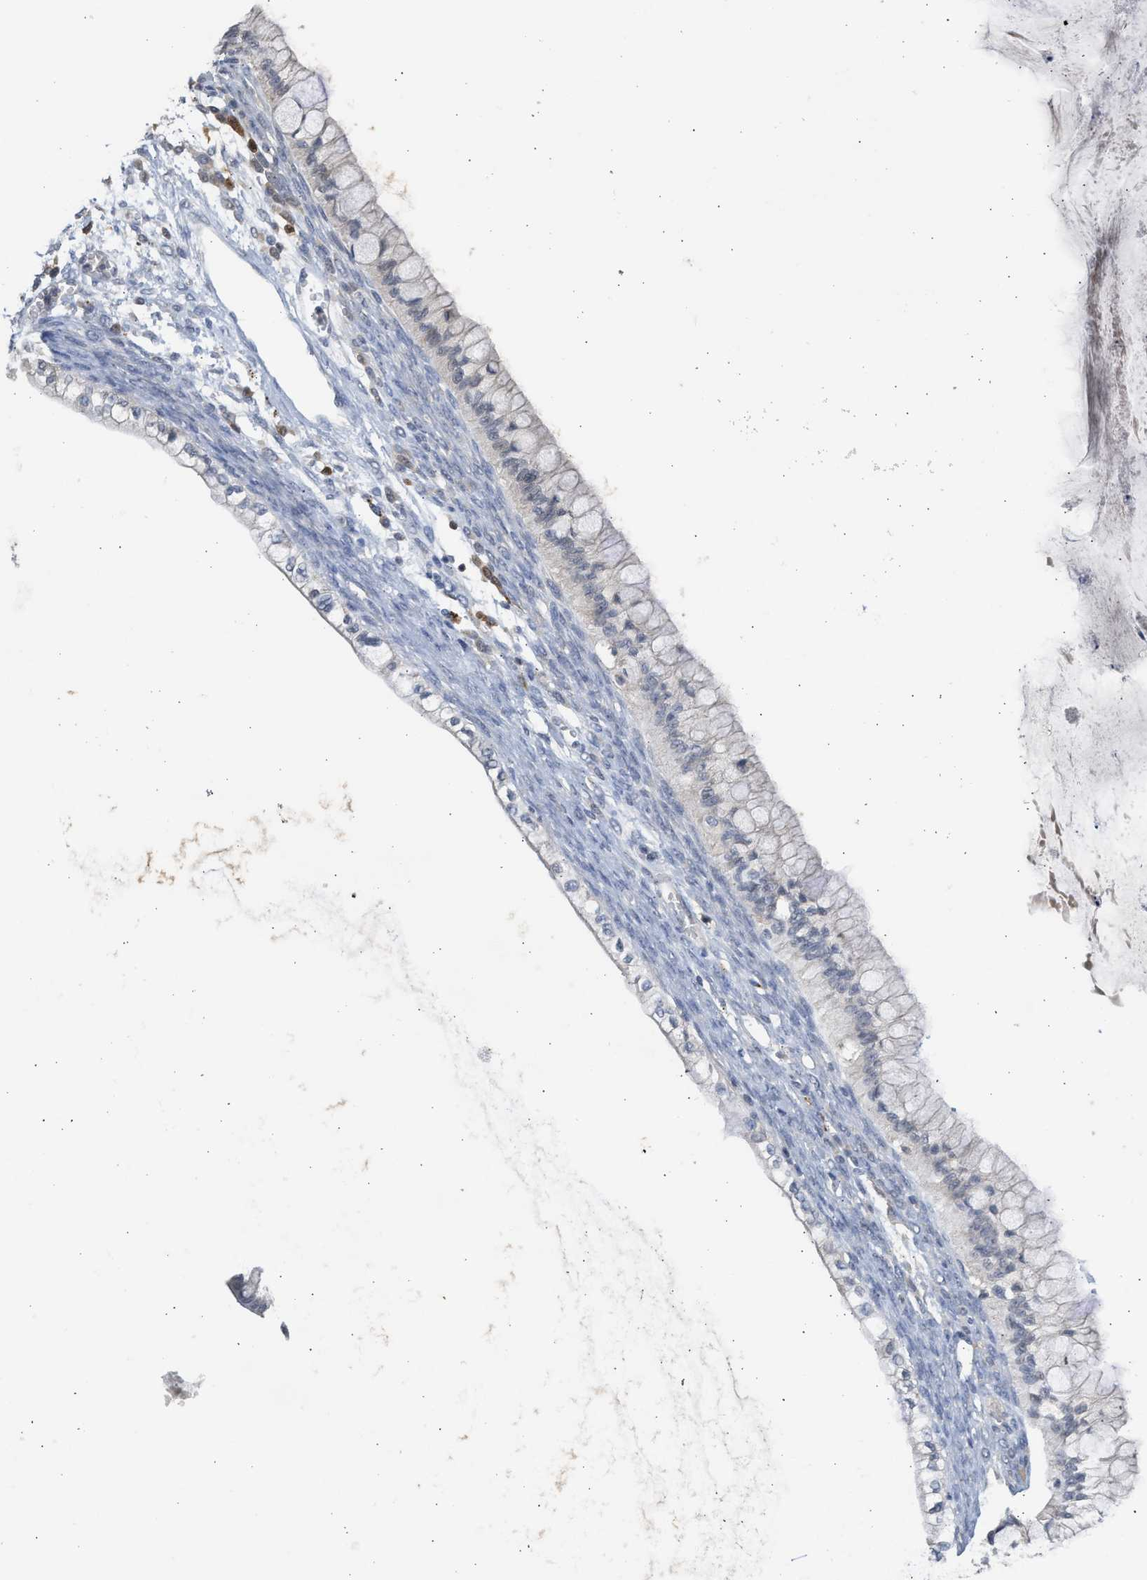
{"staining": {"intensity": "negative", "quantity": "none", "location": "none"}, "tissue": "ovarian cancer", "cell_type": "Tumor cells", "image_type": "cancer", "snomed": [{"axis": "morphology", "description": "Cystadenocarcinoma, mucinous, NOS"}, {"axis": "topography", "description": "Ovary"}], "caption": "An immunohistochemistry histopathology image of ovarian cancer (mucinous cystadenocarcinoma) is shown. There is no staining in tumor cells of ovarian cancer (mucinous cystadenocarcinoma). (DAB immunohistochemistry visualized using brightfield microscopy, high magnification).", "gene": "SULT2A1", "patient": {"sex": "female", "age": 57}}